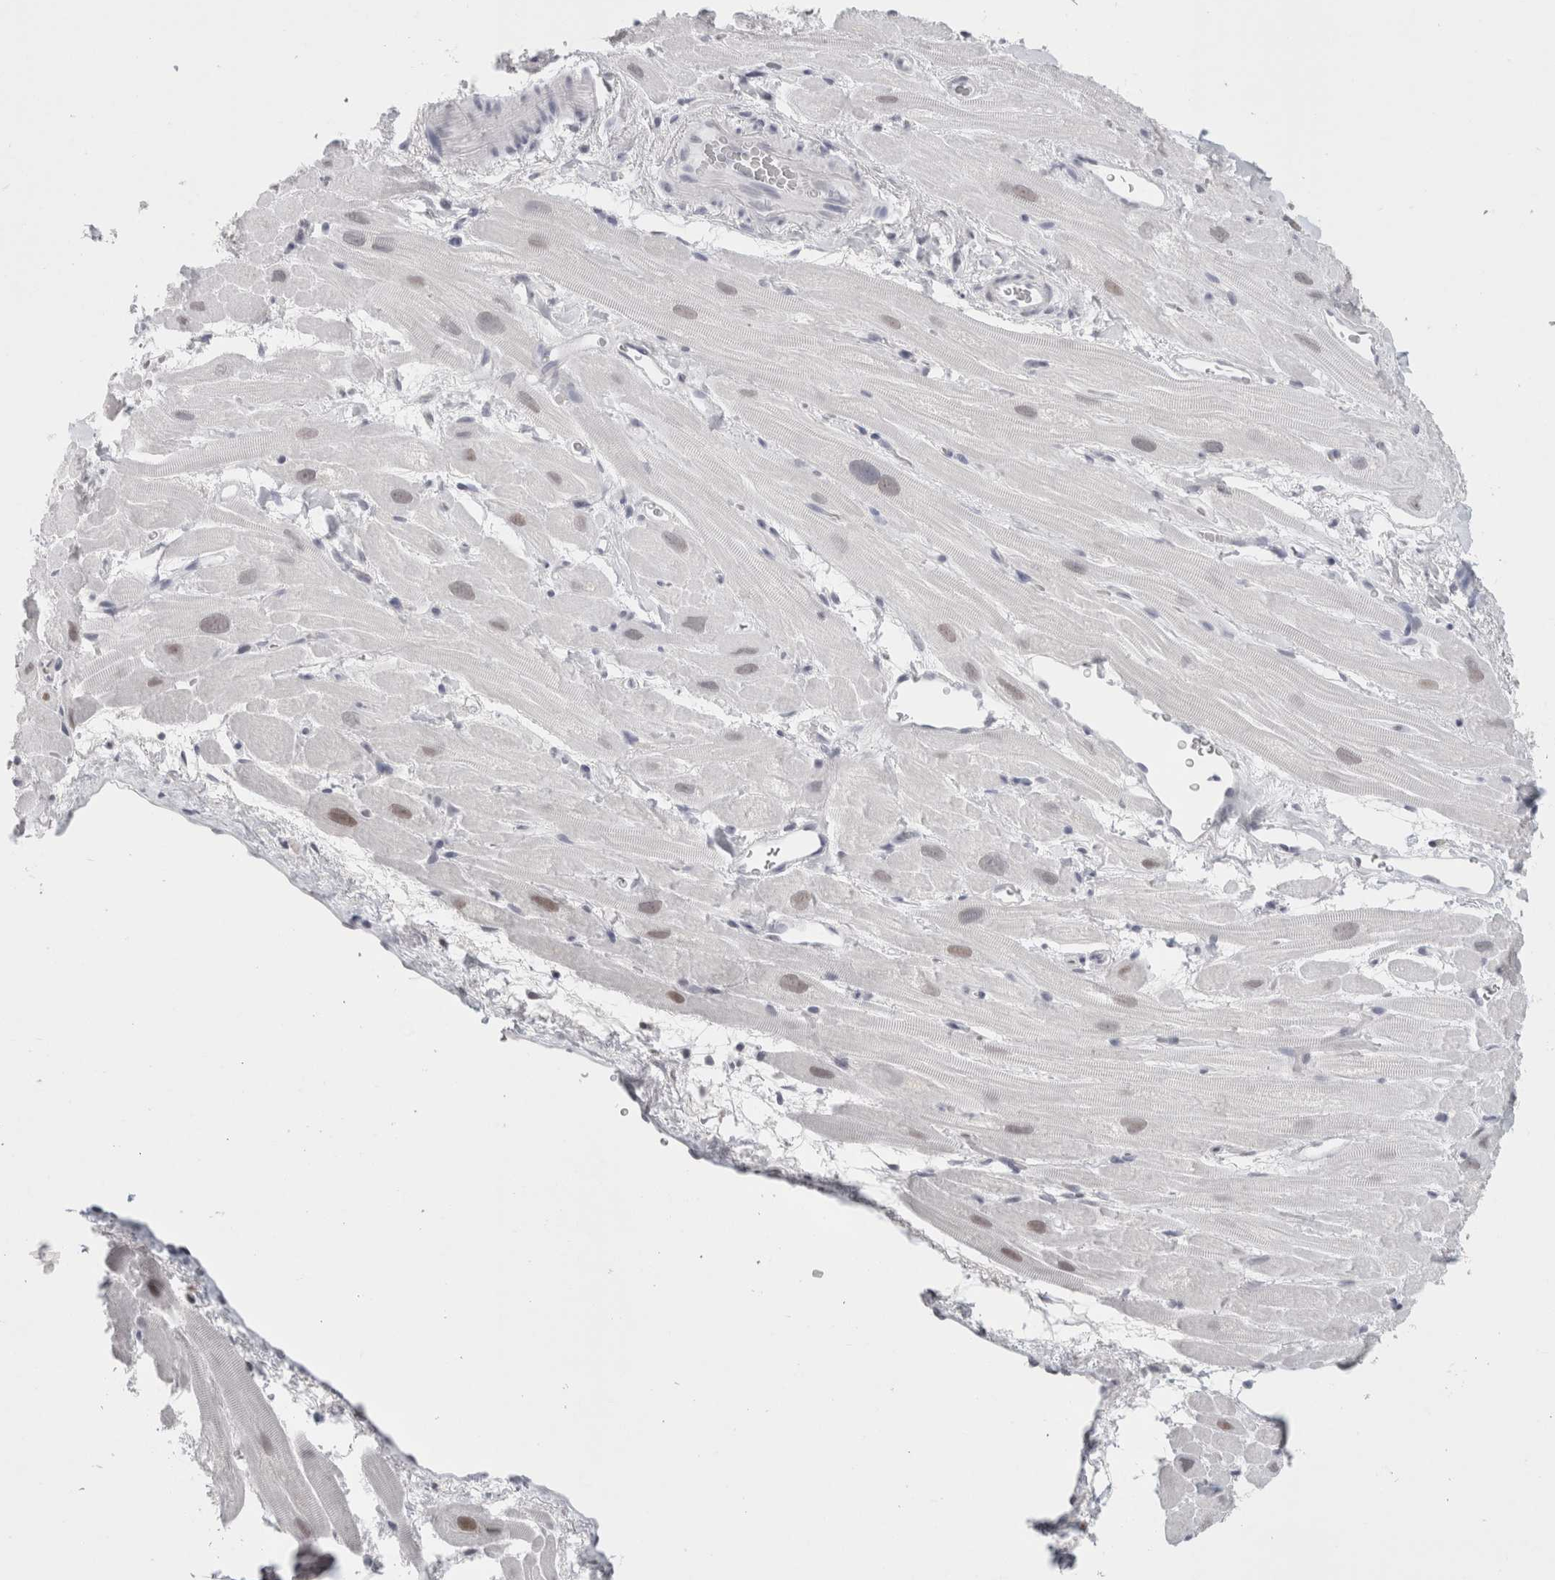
{"staining": {"intensity": "weak", "quantity": "<25%", "location": "nuclear"}, "tissue": "heart muscle", "cell_type": "Cardiomyocytes", "image_type": "normal", "snomed": [{"axis": "morphology", "description": "Normal tissue, NOS"}, {"axis": "topography", "description": "Heart"}], "caption": "The micrograph reveals no staining of cardiomyocytes in unremarkable heart muscle.", "gene": "SMARCC1", "patient": {"sex": "male", "age": 49}}